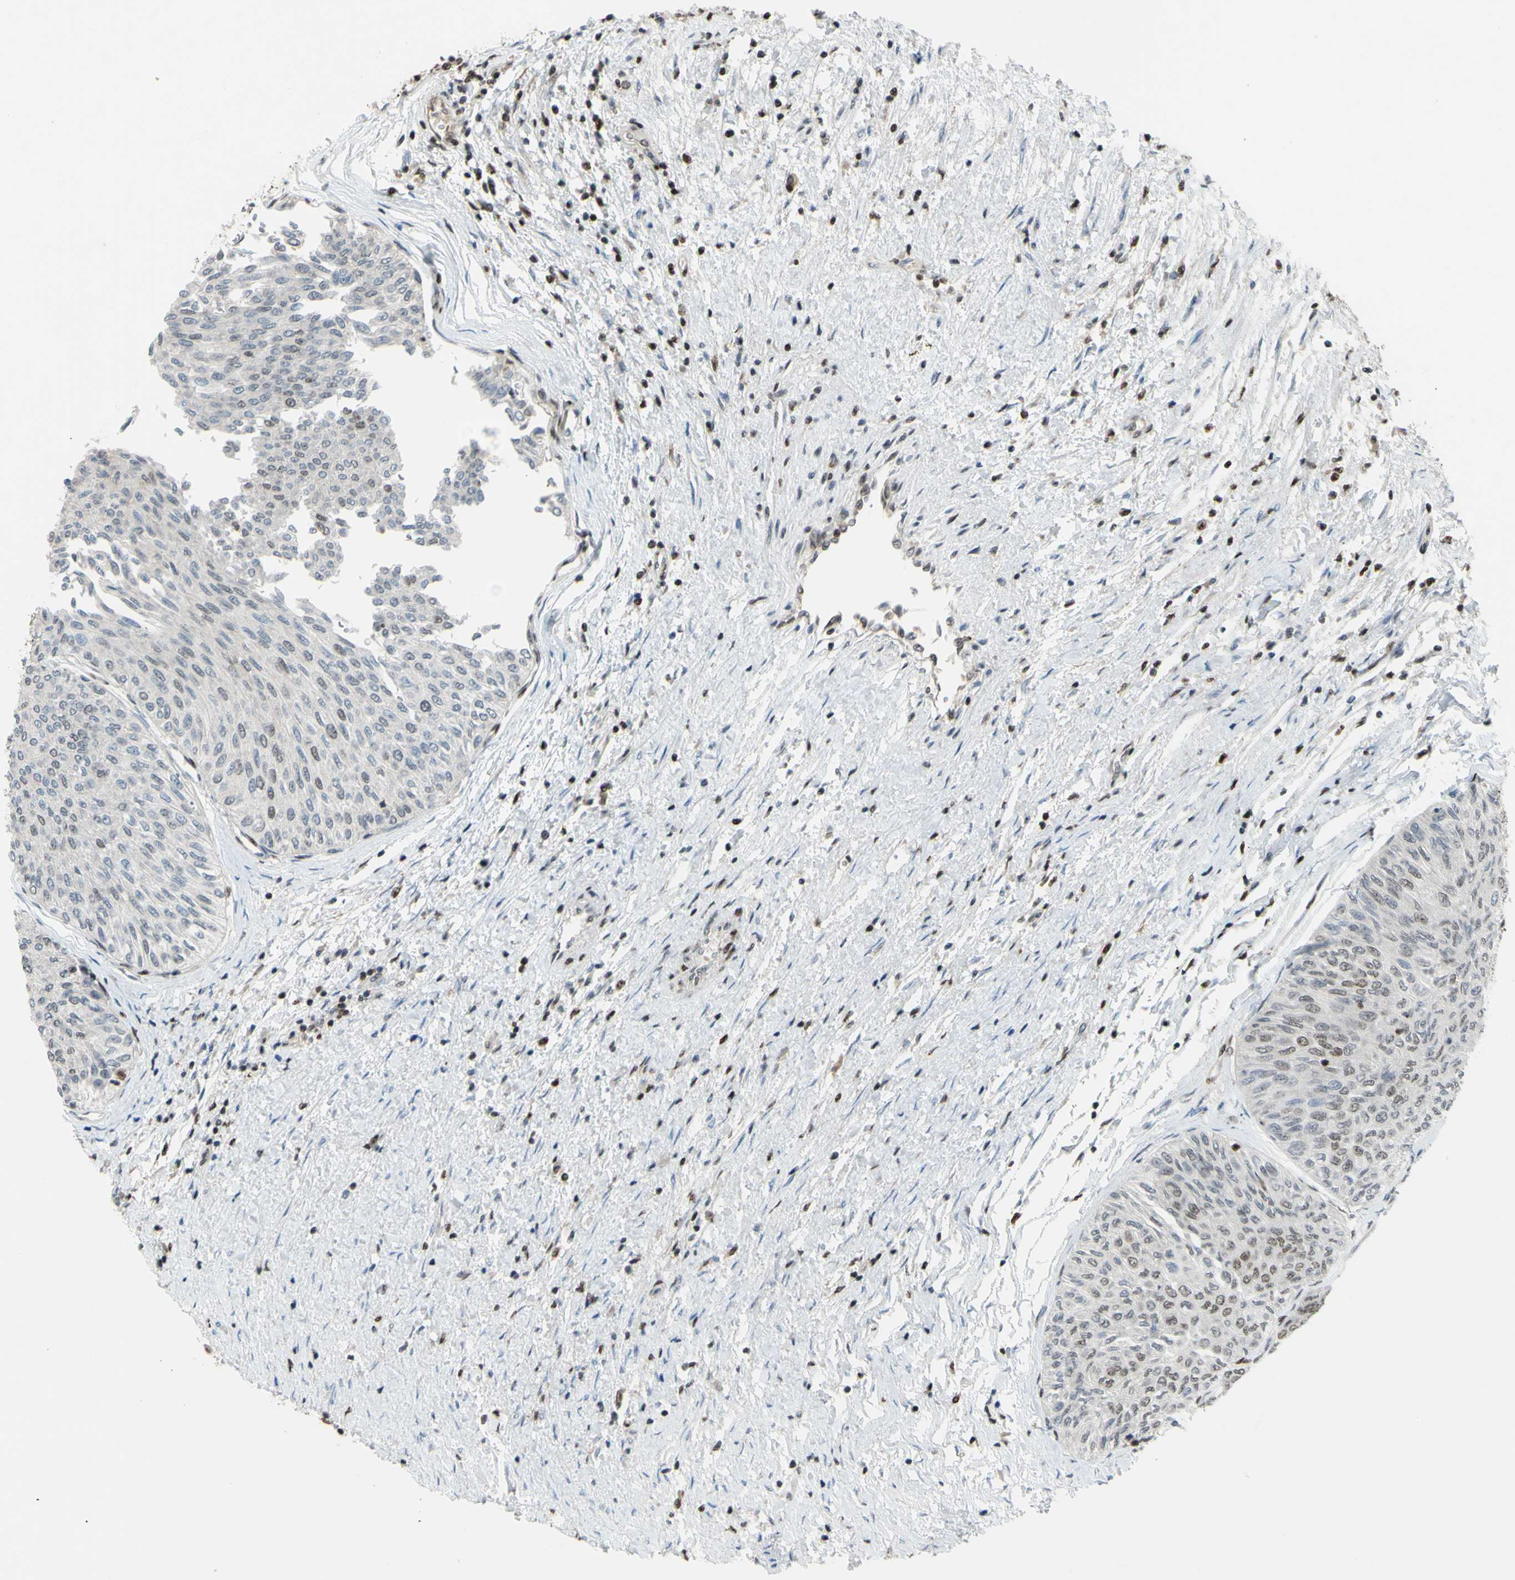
{"staining": {"intensity": "negative", "quantity": "none", "location": "none"}, "tissue": "urothelial cancer", "cell_type": "Tumor cells", "image_type": "cancer", "snomed": [{"axis": "morphology", "description": "Urothelial carcinoma, Low grade"}, {"axis": "topography", "description": "Urinary bladder"}], "caption": "High power microscopy image of an IHC photomicrograph of urothelial cancer, revealing no significant staining in tumor cells.", "gene": "FKBP5", "patient": {"sex": "male", "age": 78}}